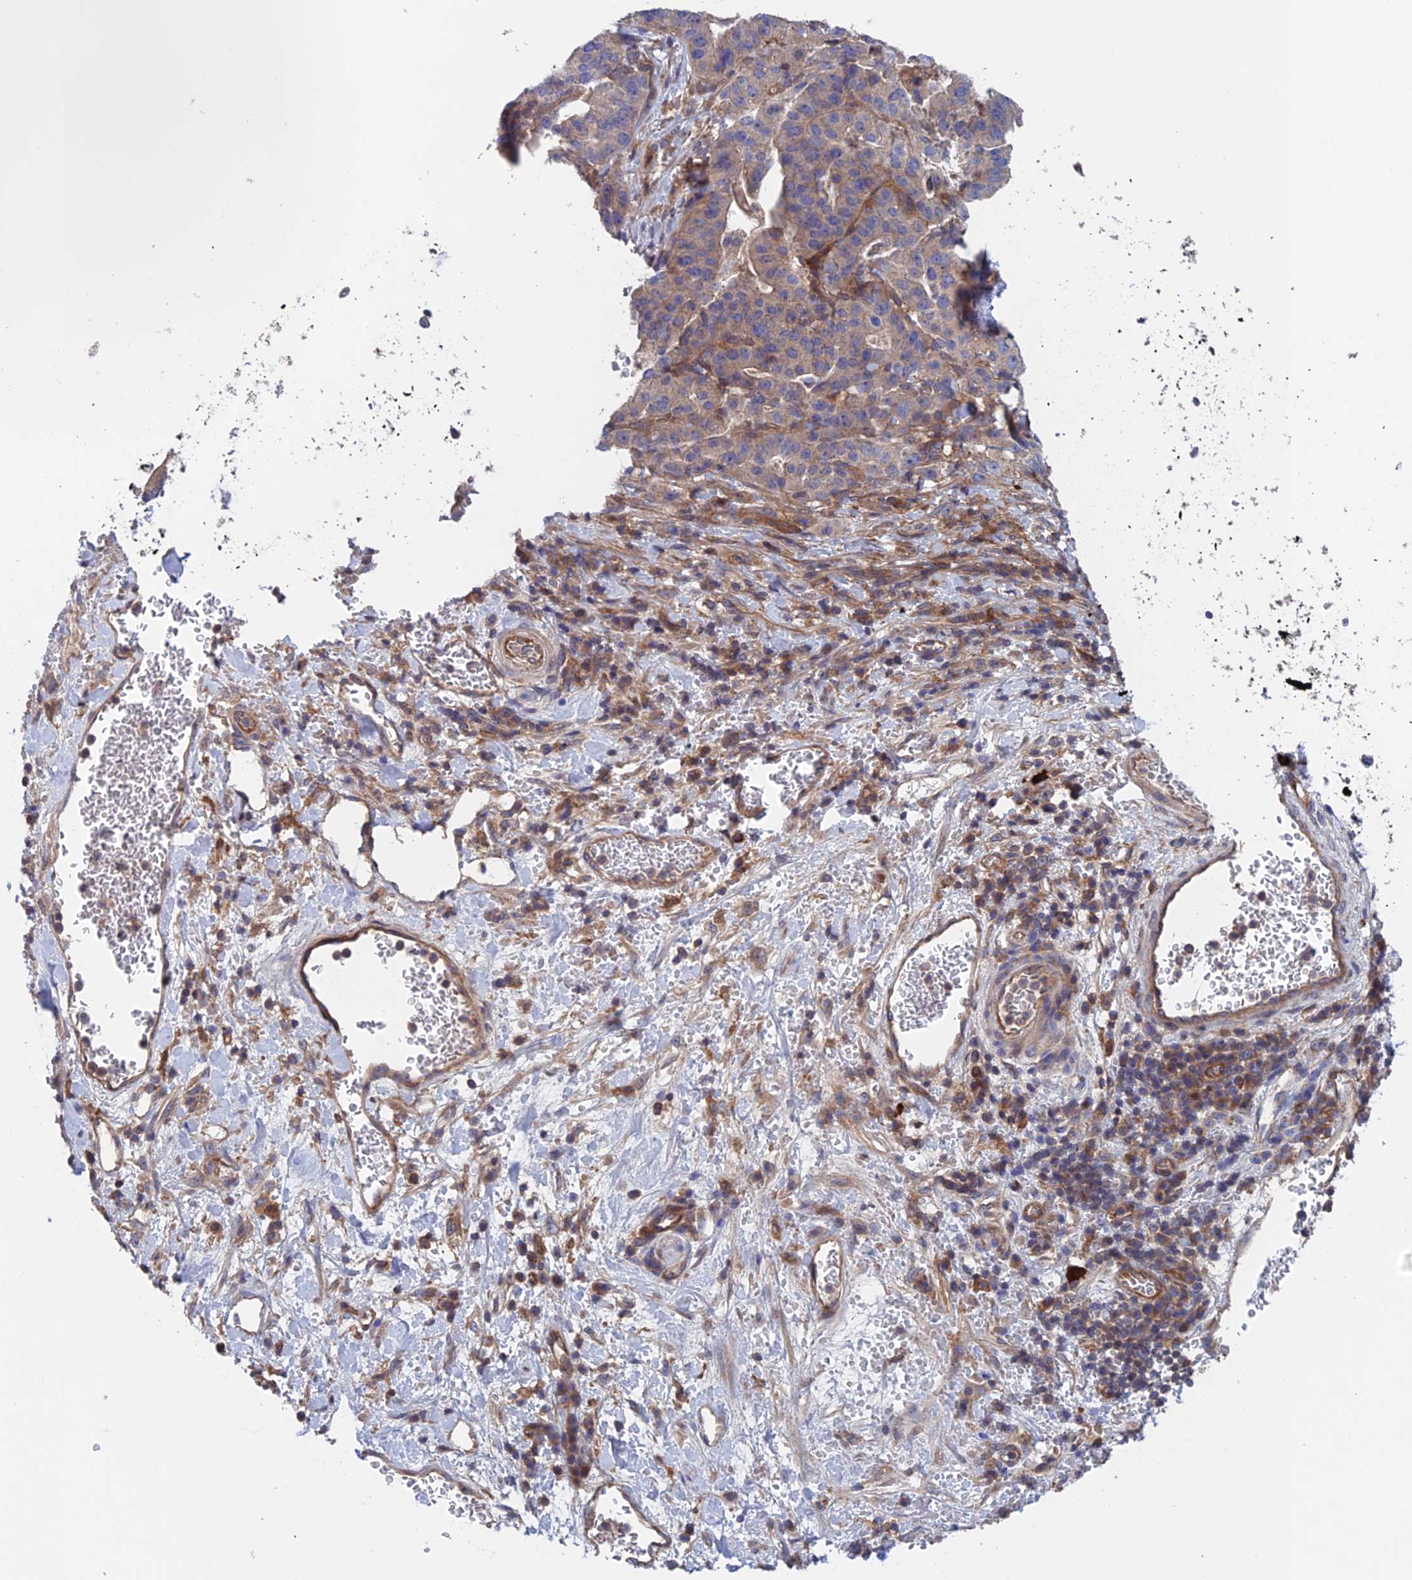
{"staining": {"intensity": "weak", "quantity": "<25%", "location": "cytoplasmic/membranous"}, "tissue": "stomach cancer", "cell_type": "Tumor cells", "image_type": "cancer", "snomed": [{"axis": "morphology", "description": "Adenocarcinoma, NOS"}, {"axis": "topography", "description": "Stomach"}], "caption": "The photomicrograph displays no staining of tumor cells in adenocarcinoma (stomach).", "gene": "NUDT16L1", "patient": {"sex": "male", "age": 48}}